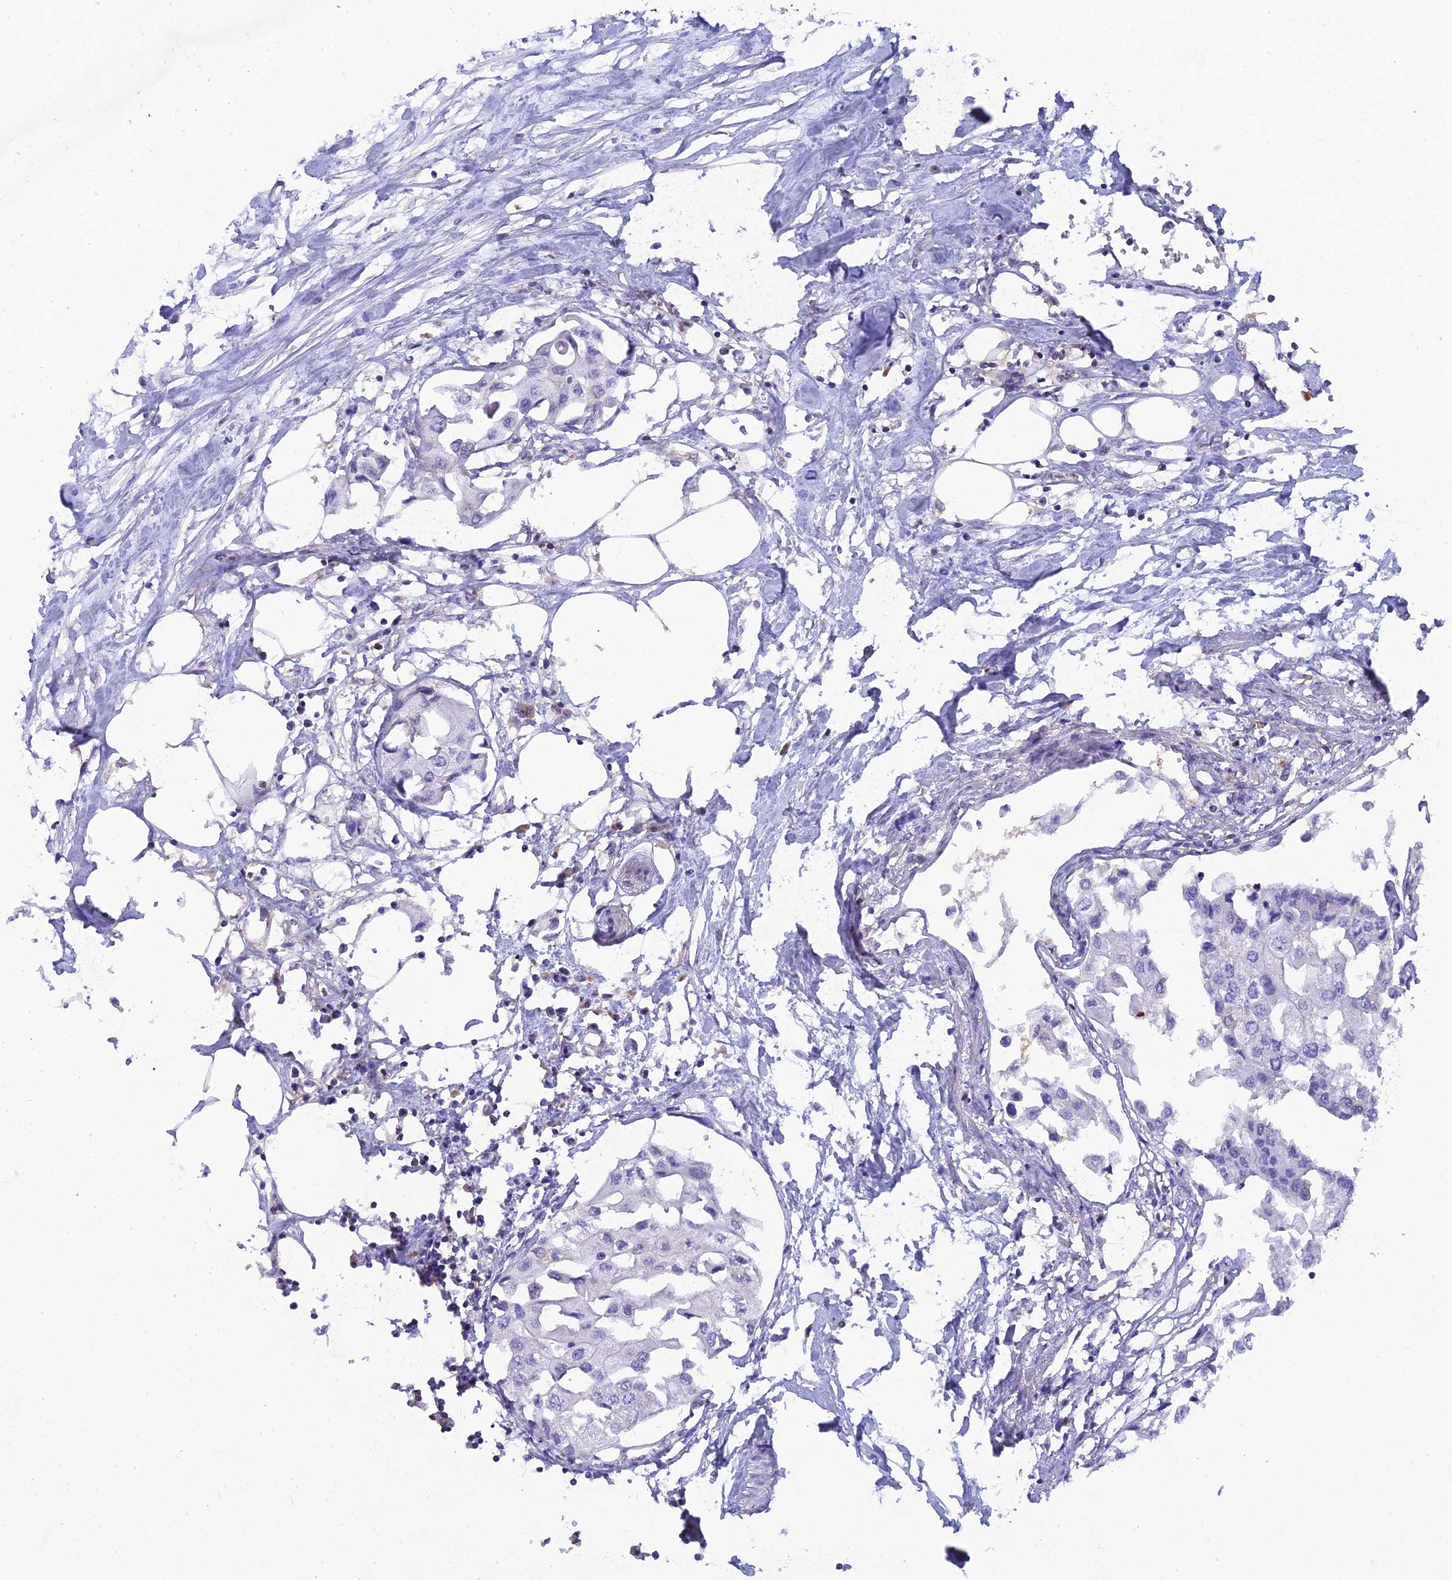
{"staining": {"intensity": "negative", "quantity": "none", "location": "none"}, "tissue": "urothelial cancer", "cell_type": "Tumor cells", "image_type": "cancer", "snomed": [{"axis": "morphology", "description": "Urothelial carcinoma, High grade"}, {"axis": "topography", "description": "Urinary bladder"}], "caption": "The immunohistochemistry micrograph has no significant staining in tumor cells of urothelial carcinoma (high-grade) tissue.", "gene": "HINT1", "patient": {"sex": "male", "age": 64}}